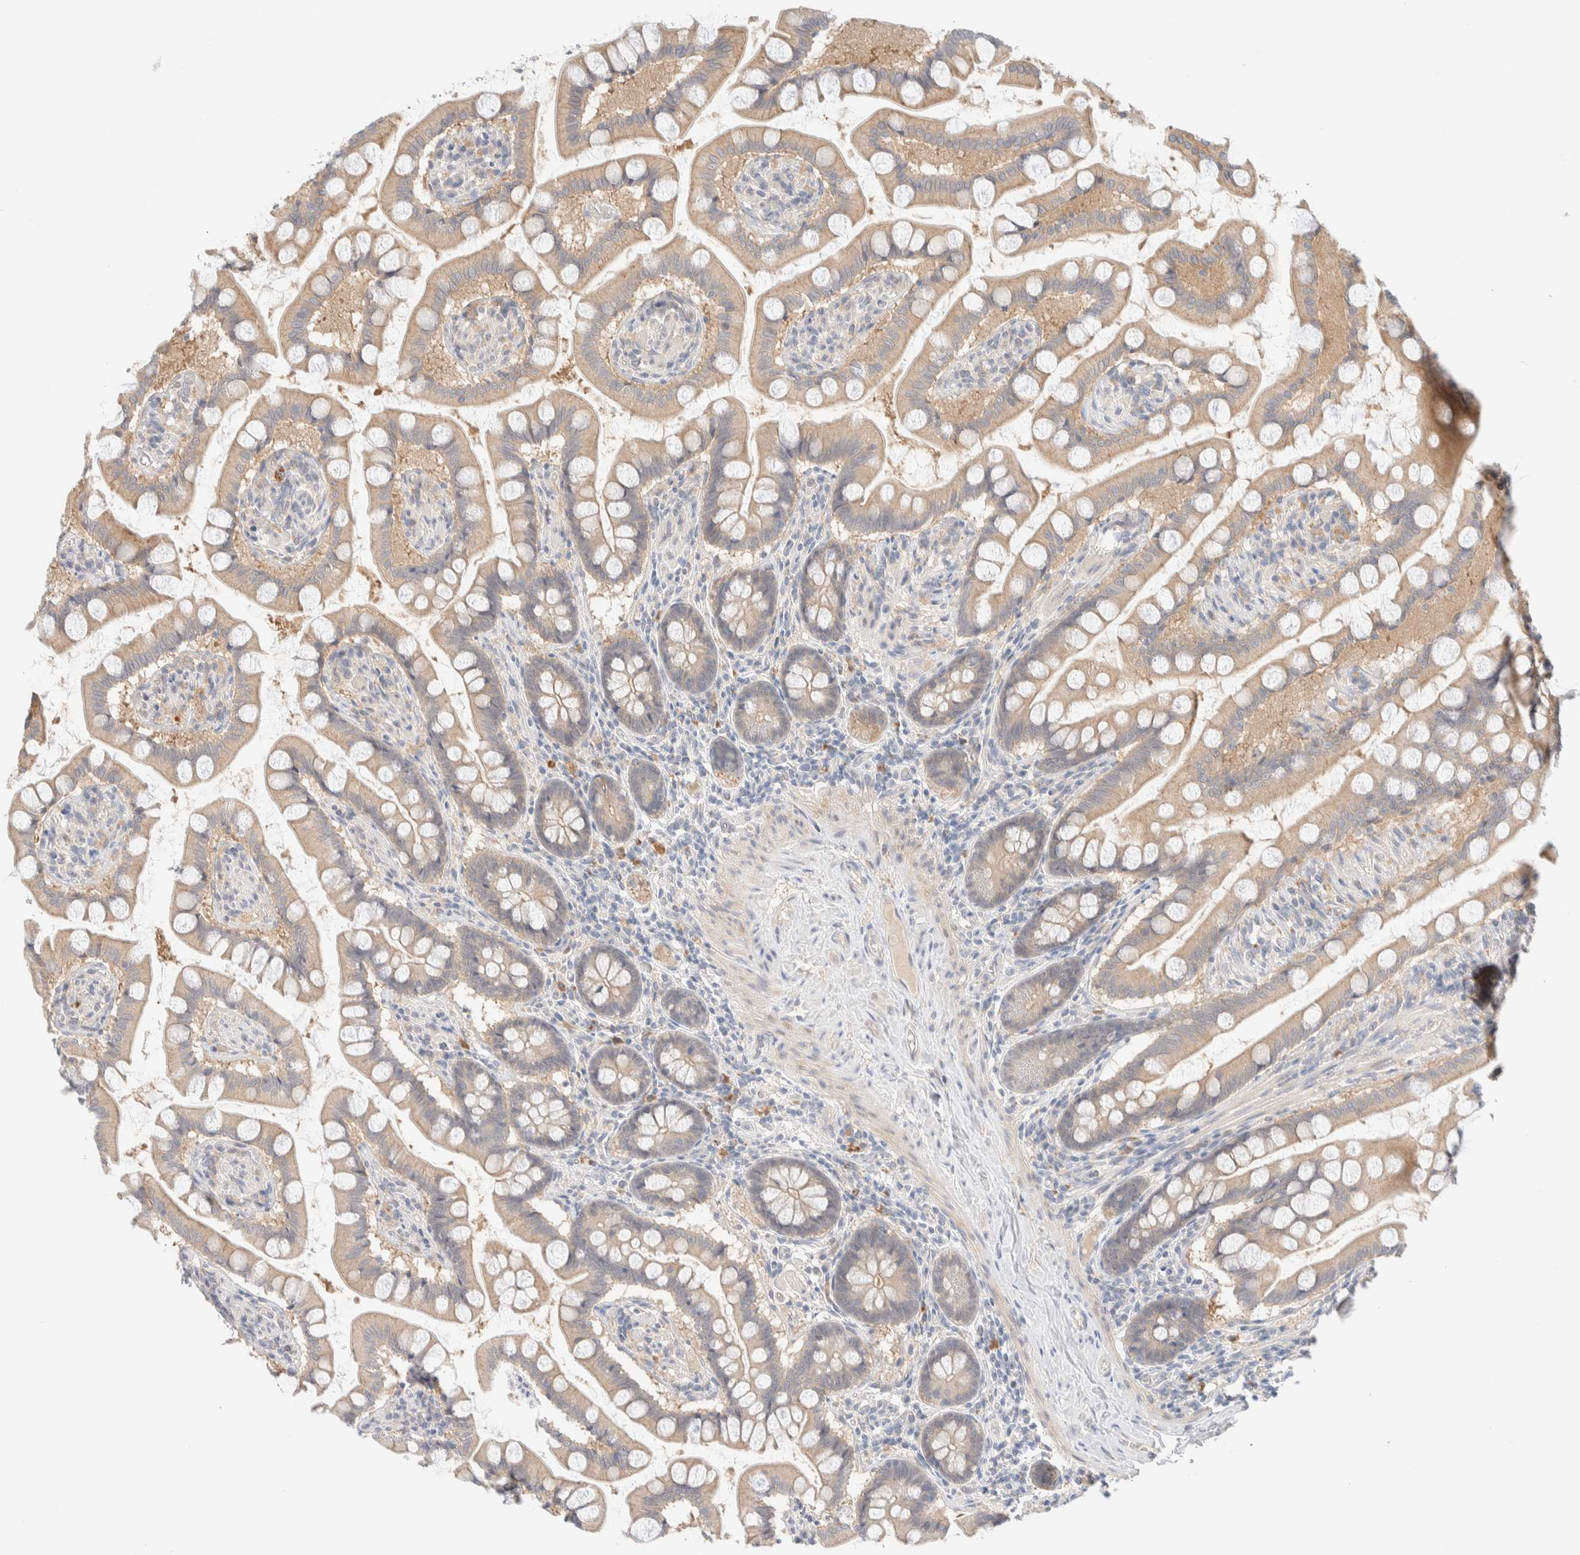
{"staining": {"intensity": "weak", "quantity": "25%-75%", "location": "cytoplasmic/membranous"}, "tissue": "small intestine", "cell_type": "Glandular cells", "image_type": "normal", "snomed": [{"axis": "morphology", "description": "Normal tissue, NOS"}, {"axis": "topography", "description": "Small intestine"}], "caption": "Immunohistochemical staining of benign small intestine displays low levels of weak cytoplasmic/membranous staining in about 25%-75% of glandular cells. (DAB (3,3'-diaminobenzidine) = brown stain, brightfield microscopy at high magnification).", "gene": "CHKA", "patient": {"sex": "male", "age": 41}}